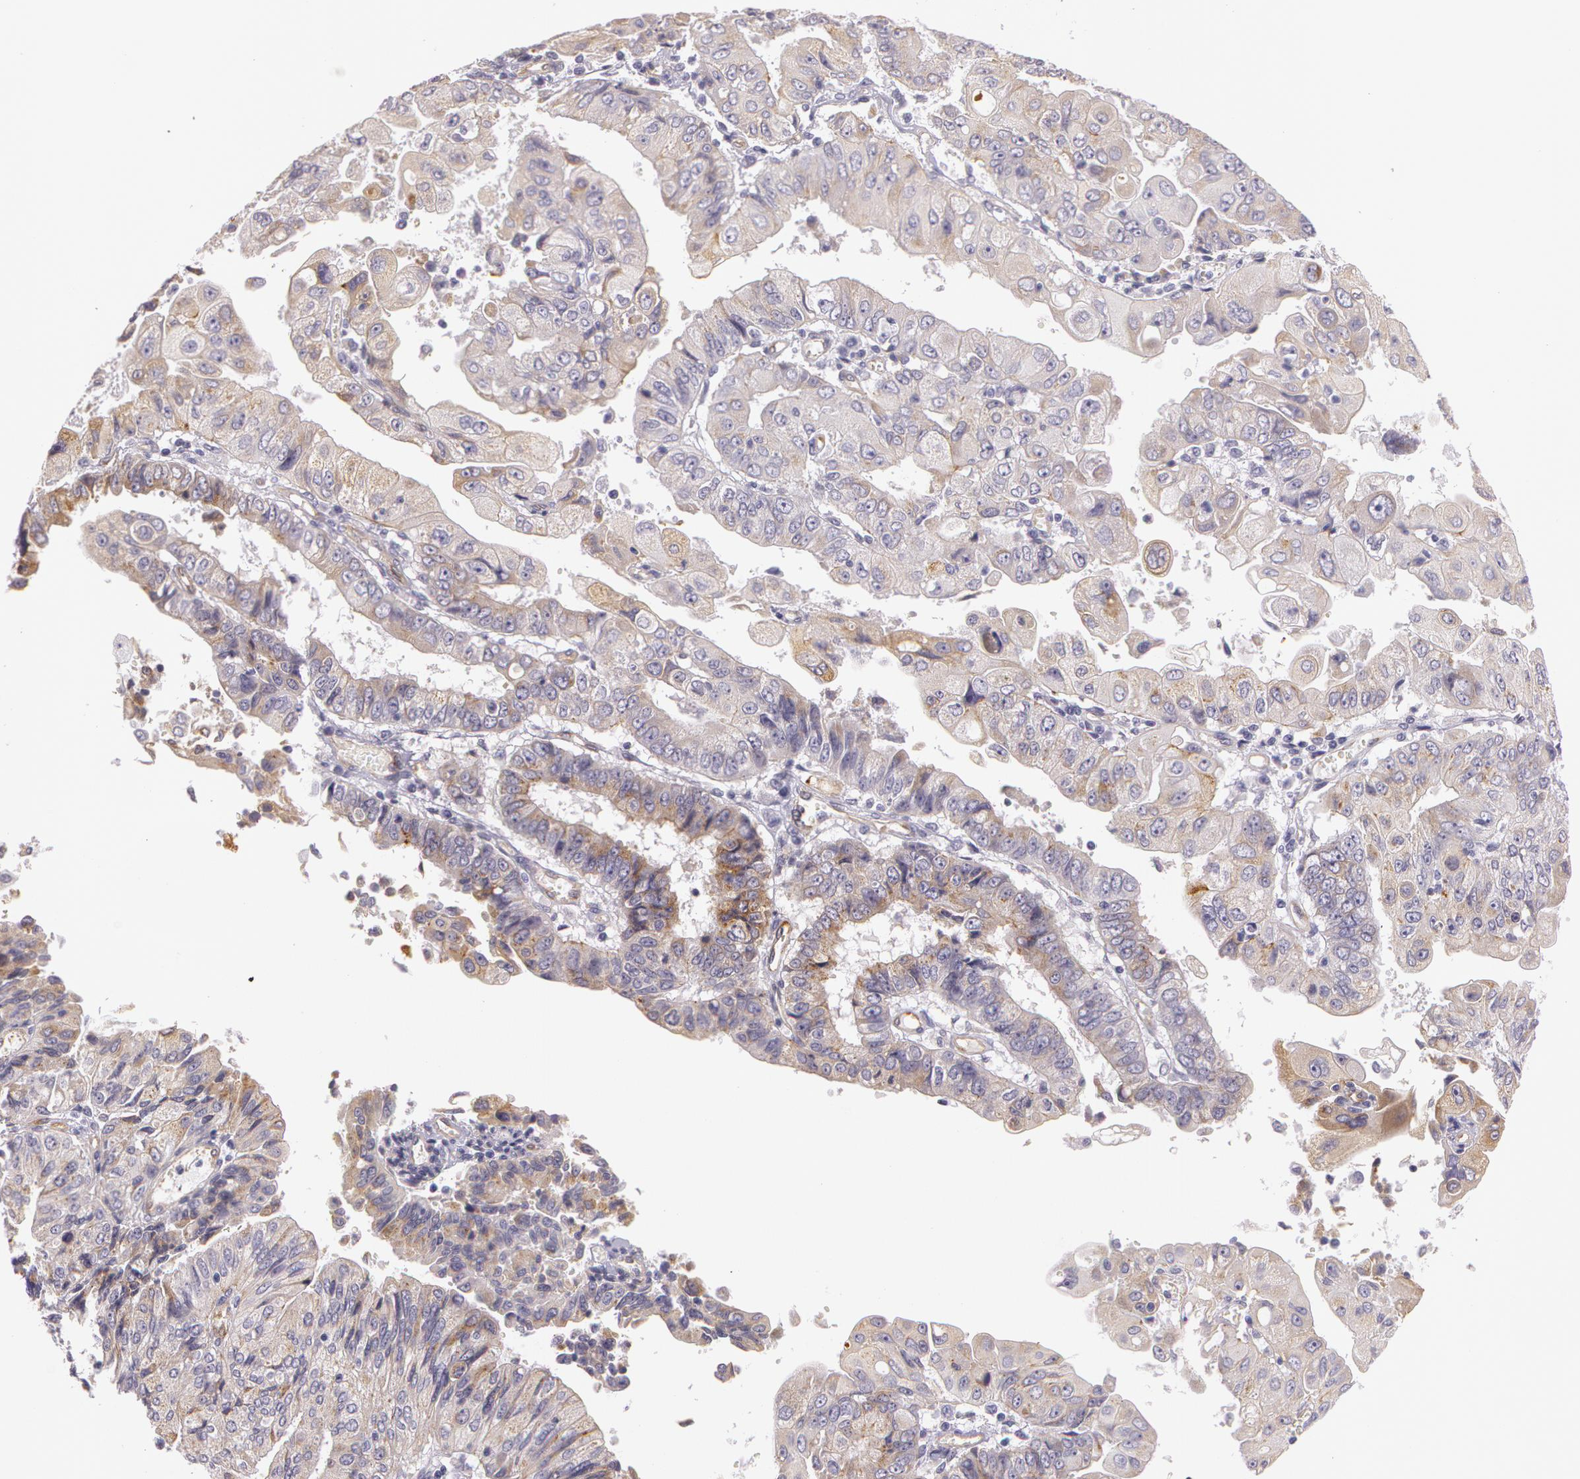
{"staining": {"intensity": "weak", "quantity": ">75%", "location": "cytoplasmic/membranous"}, "tissue": "endometrial cancer", "cell_type": "Tumor cells", "image_type": "cancer", "snomed": [{"axis": "morphology", "description": "Adenocarcinoma, NOS"}, {"axis": "topography", "description": "Endometrium"}], "caption": "Immunohistochemical staining of endometrial cancer (adenocarcinoma) demonstrates low levels of weak cytoplasmic/membranous positivity in about >75% of tumor cells. (DAB = brown stain, brightfield microscopy at high magnification).", "gene": "APP", "patient": {"sex": "female", "age": 75}}